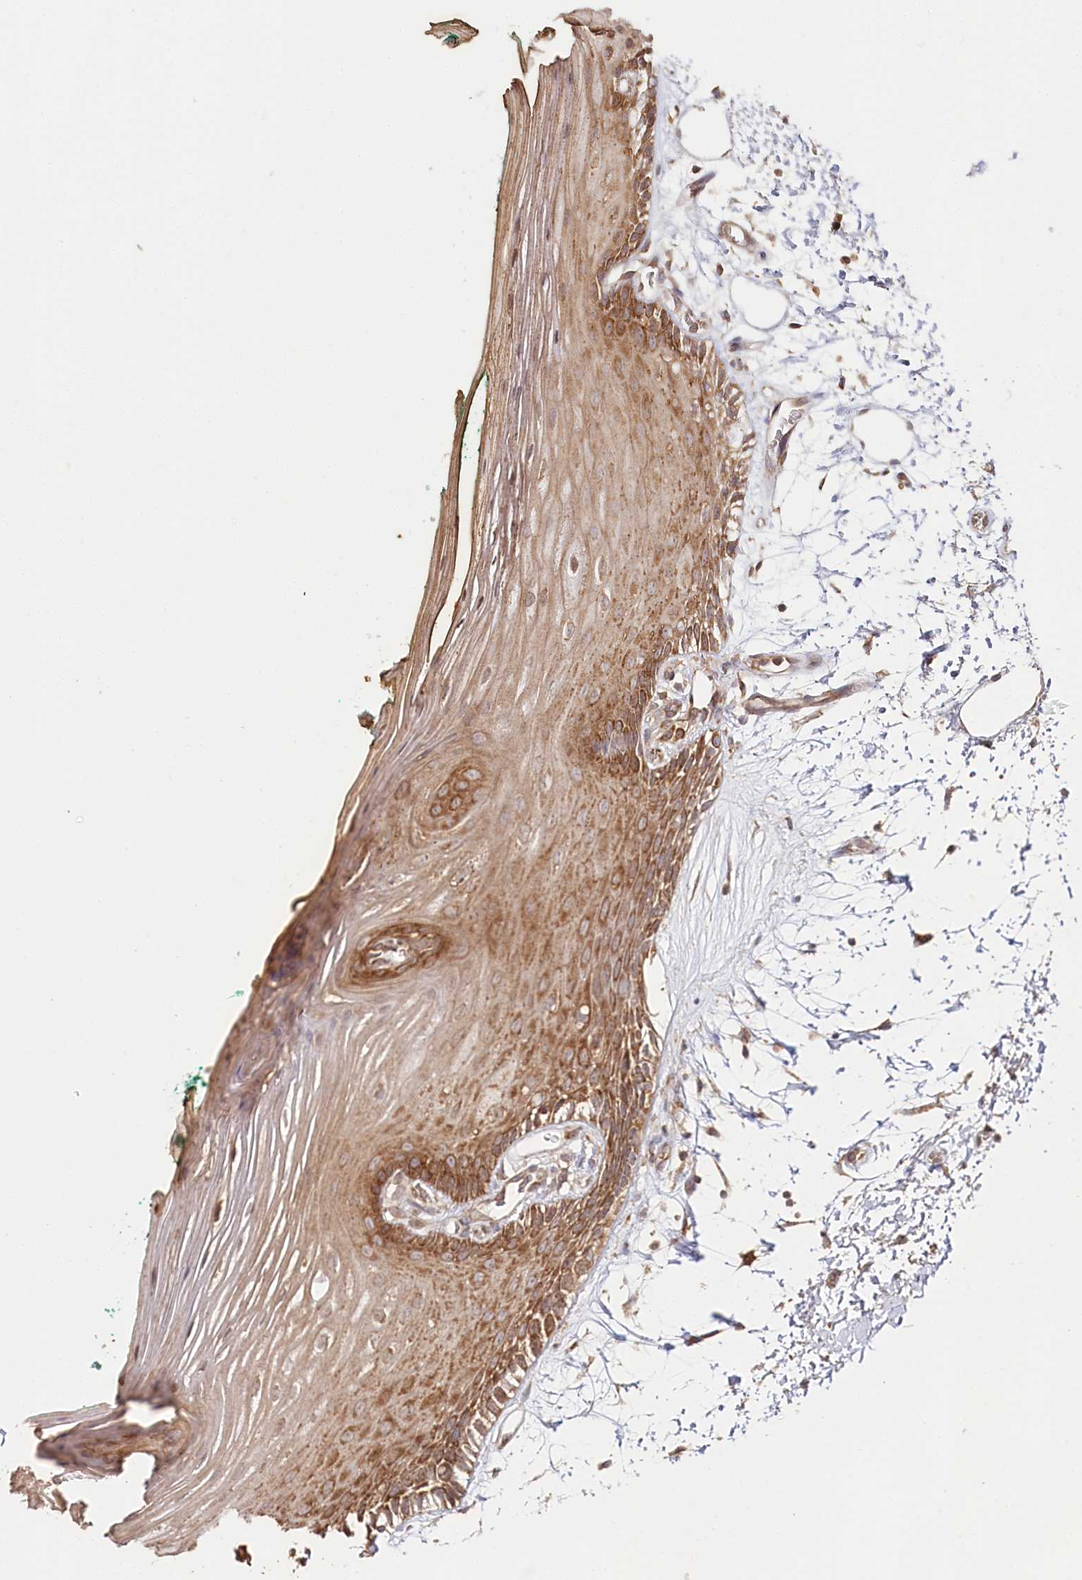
{"staining": {"intensity": "moderate", "quantity": ">75%", "location": "cytoplasmic/membranous"}, "tissue": "oral mucosa", "cell_type": "Squamous epithelial cells", "image_type": "normal", "snomed": [{"axis": "morphology", "description": "Normal tissue, NOS"}, {"axis": "topography", "description": "Skeletal muscle"}, {"axis": "topography", "description": "Oral tissue"}, {"axis": "topography", "description": "Peripheral nerve tissue"}], "caption": "Immunohistochemistry photomicrograph of normal human oral mucosa stained for a protein (brown), which reveals medium levels of moderate cytoplasmic/membranous positivity in approximately >75% of squamous epithelial cells.", "gene": "OTUD4", "patient": {"sex": "female", "age": 84}}